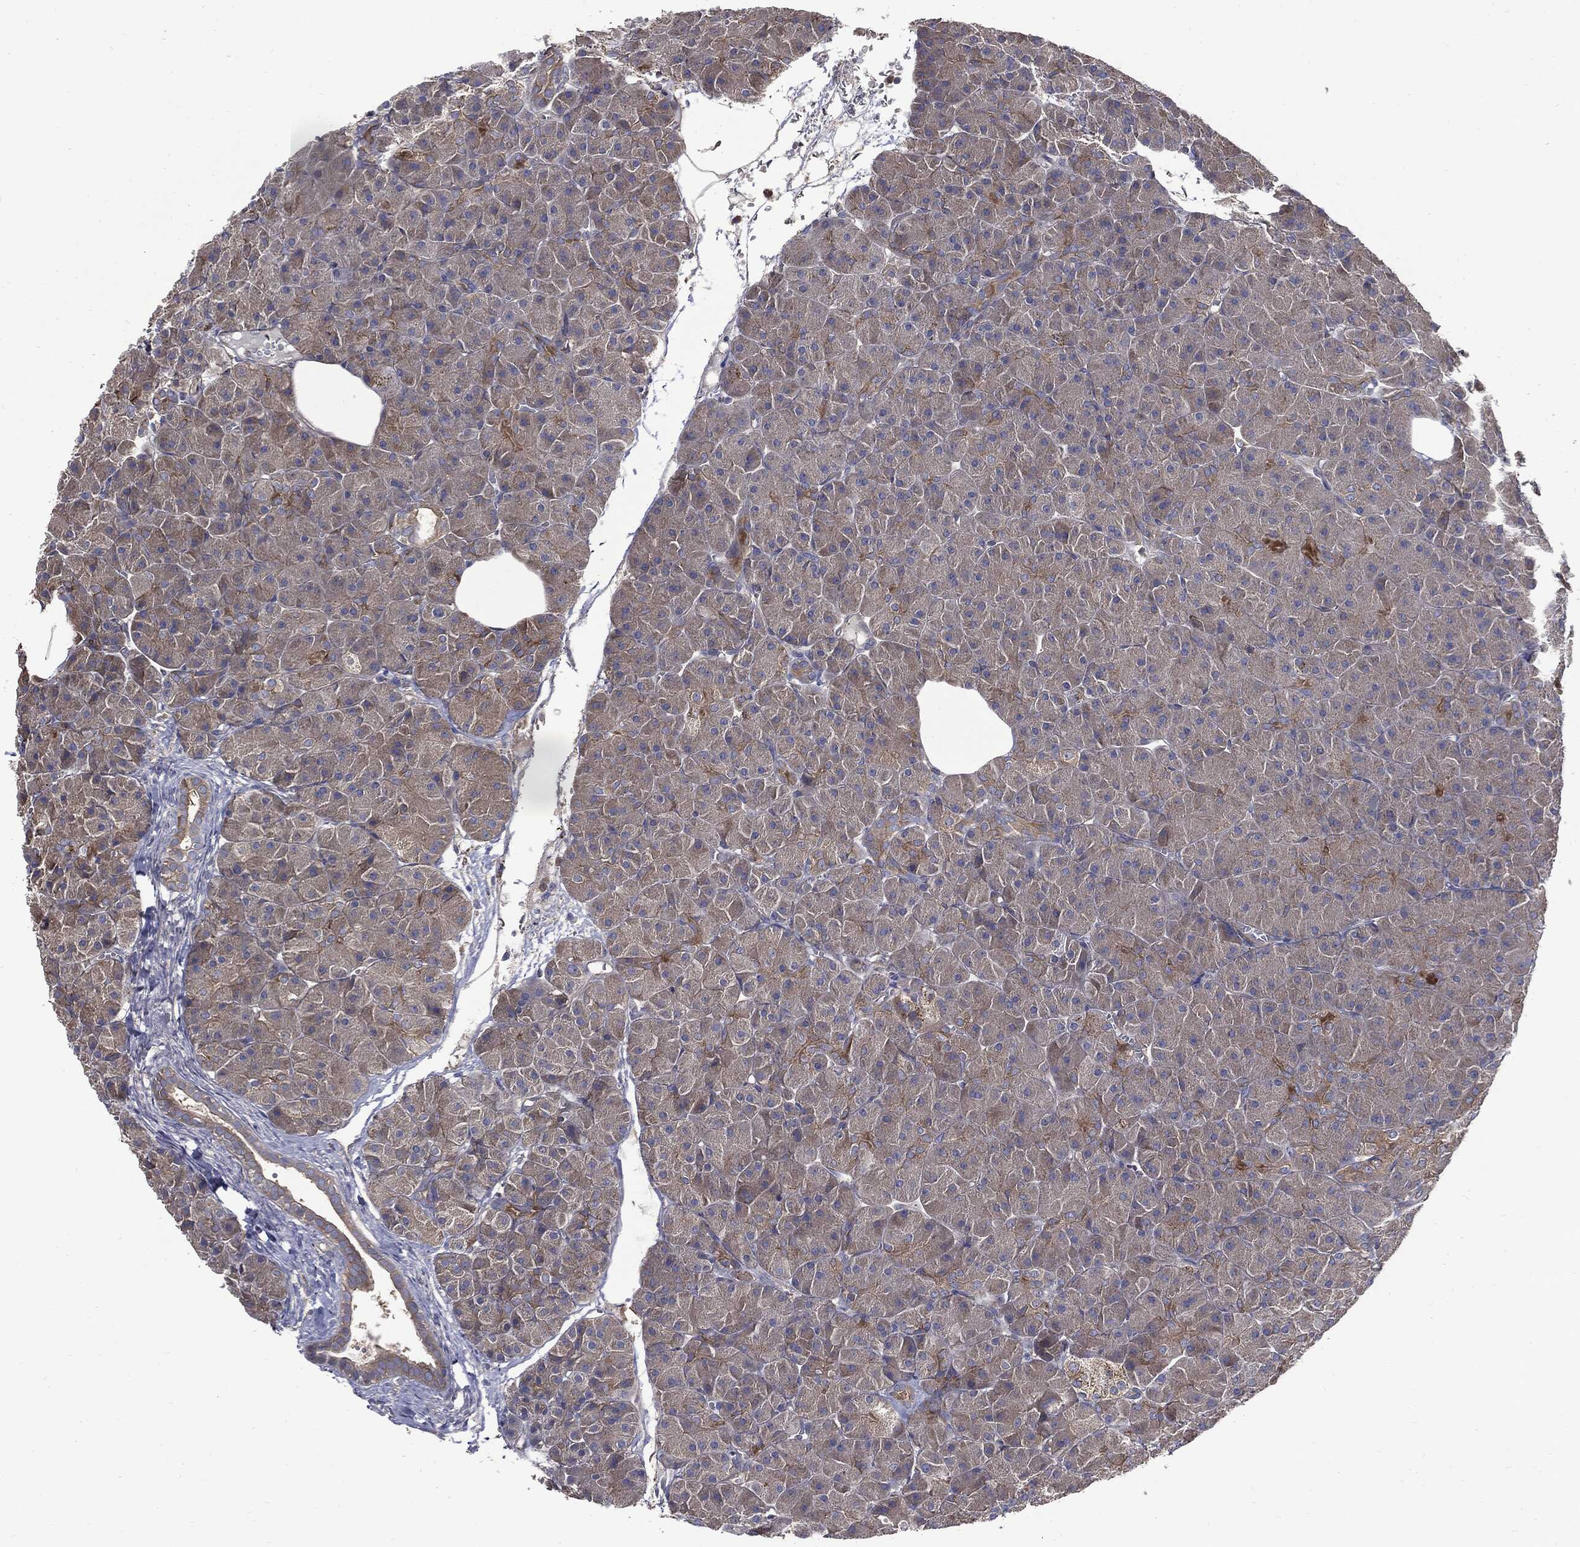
{"staining": {"intensity": "negative", "quantity": "none", "location": "none"}, "tissue": "pancreas", "cell_type": "Exocrine glandular cells", "image_type": "normal", "snomed": [{"axis": "morphology", "description": "Normal tissue, NOS"}, {"axis": "topography", "description": "Pancreas"}], "caption": "The micrograph demonstrates no significant positivity in exocrine glandular cells of pancreas. (IHC, brightfield microscopy, high magnification).", "gene": "PDCD6IP", "patient": {"sex": "male", "age": 61}}